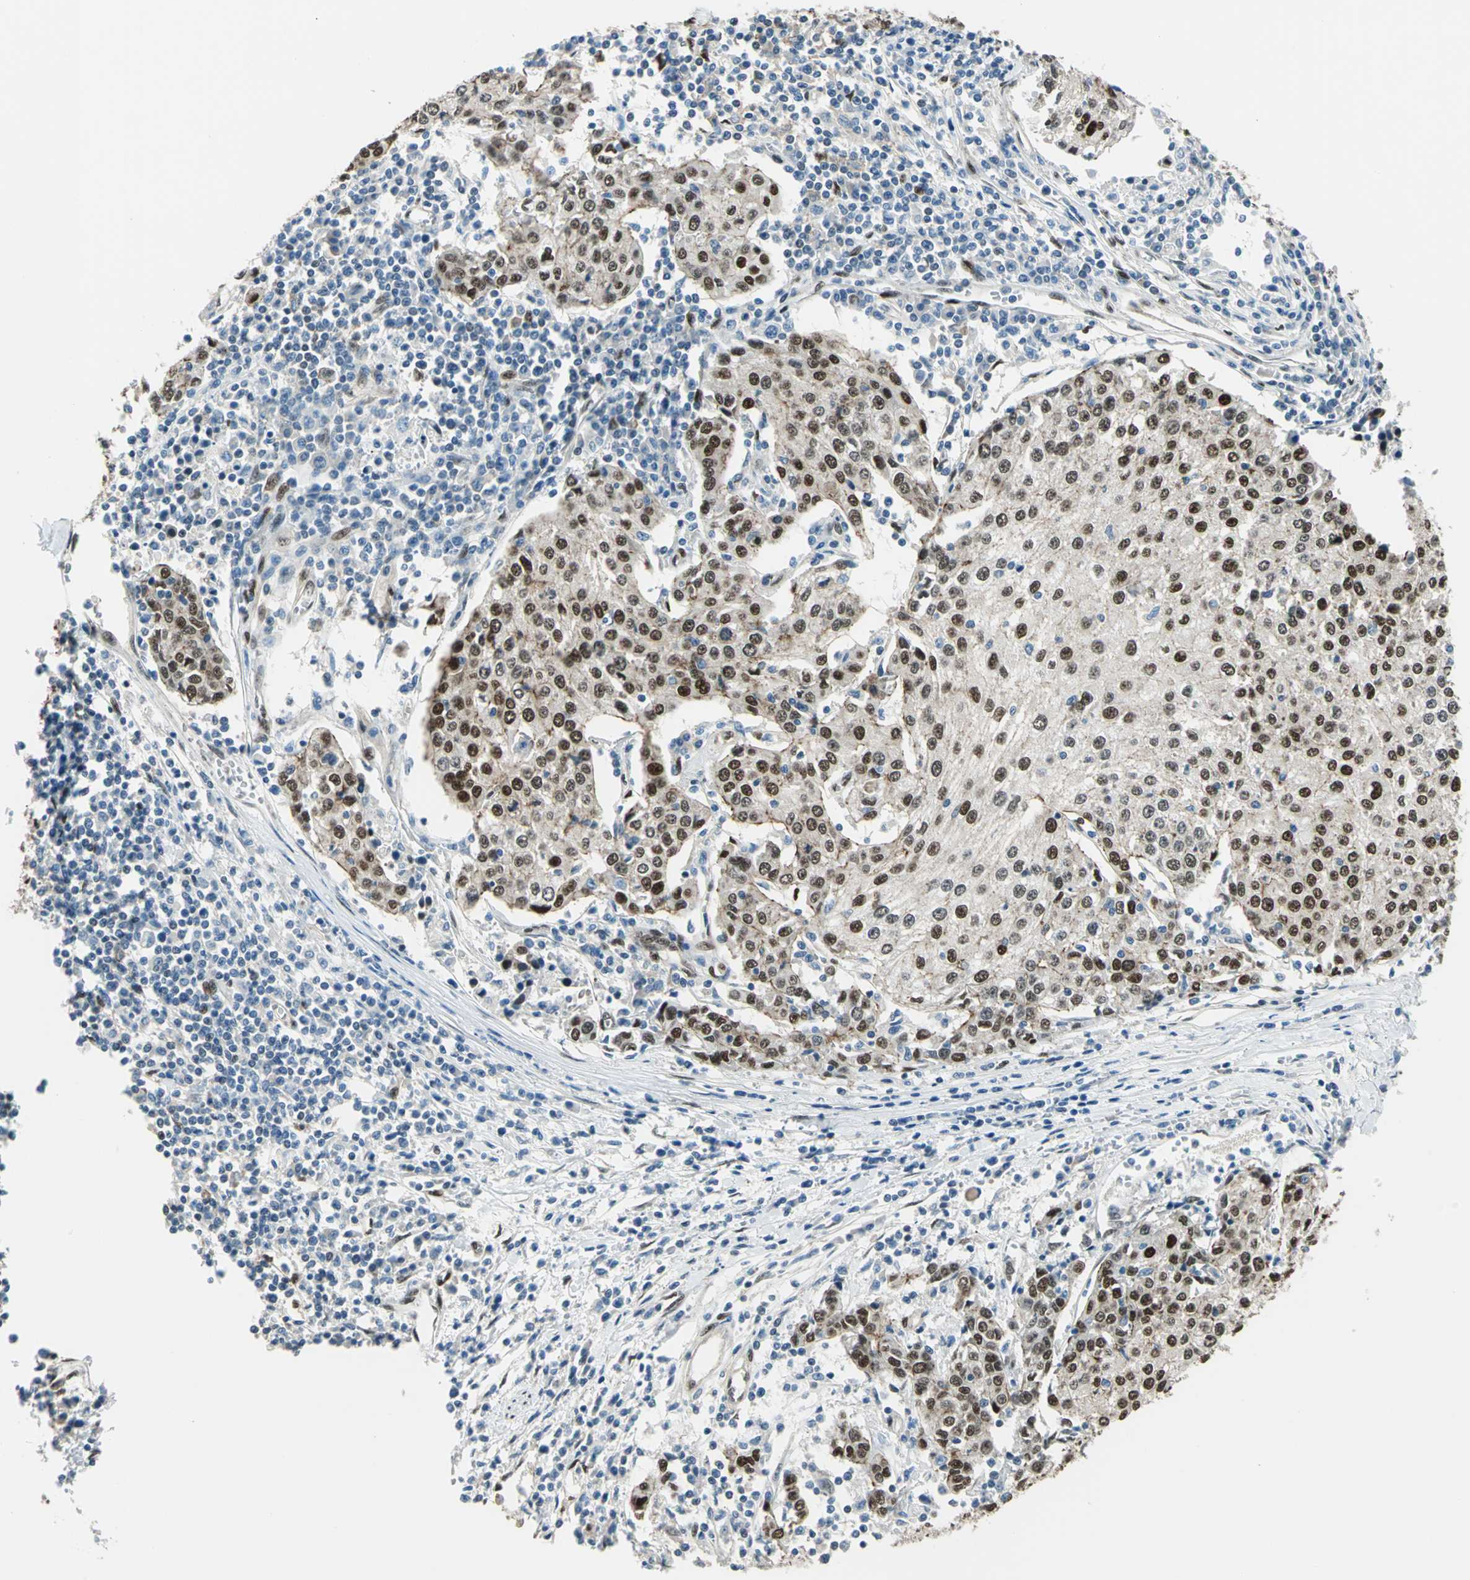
{"staining": {"intensity": "strong", "quantity": ">75%", "location": "cytoplasmic/membranous,nuclear"}, "tissue": "urothelial cancer", "cell_type": "Tumor cells", "image_type": "cancer", "snomed": [{"axis": "morphology", "description": "Urothelial carcinoma, High grade"}, {"axis": "topography", "description": "Urinary bladder"}], "caption": "This photomicrograph shows high-grade urothelial carcinoma stained with immunohistochemistry to label a protein in brown. The cytoplasmic/membranous and nuclear of tumor cells show strong positivity for the protein. Nuclei are counter-stained blue.", "gene": "NFIA", "patient": {"sex": "female", "age": 85}}